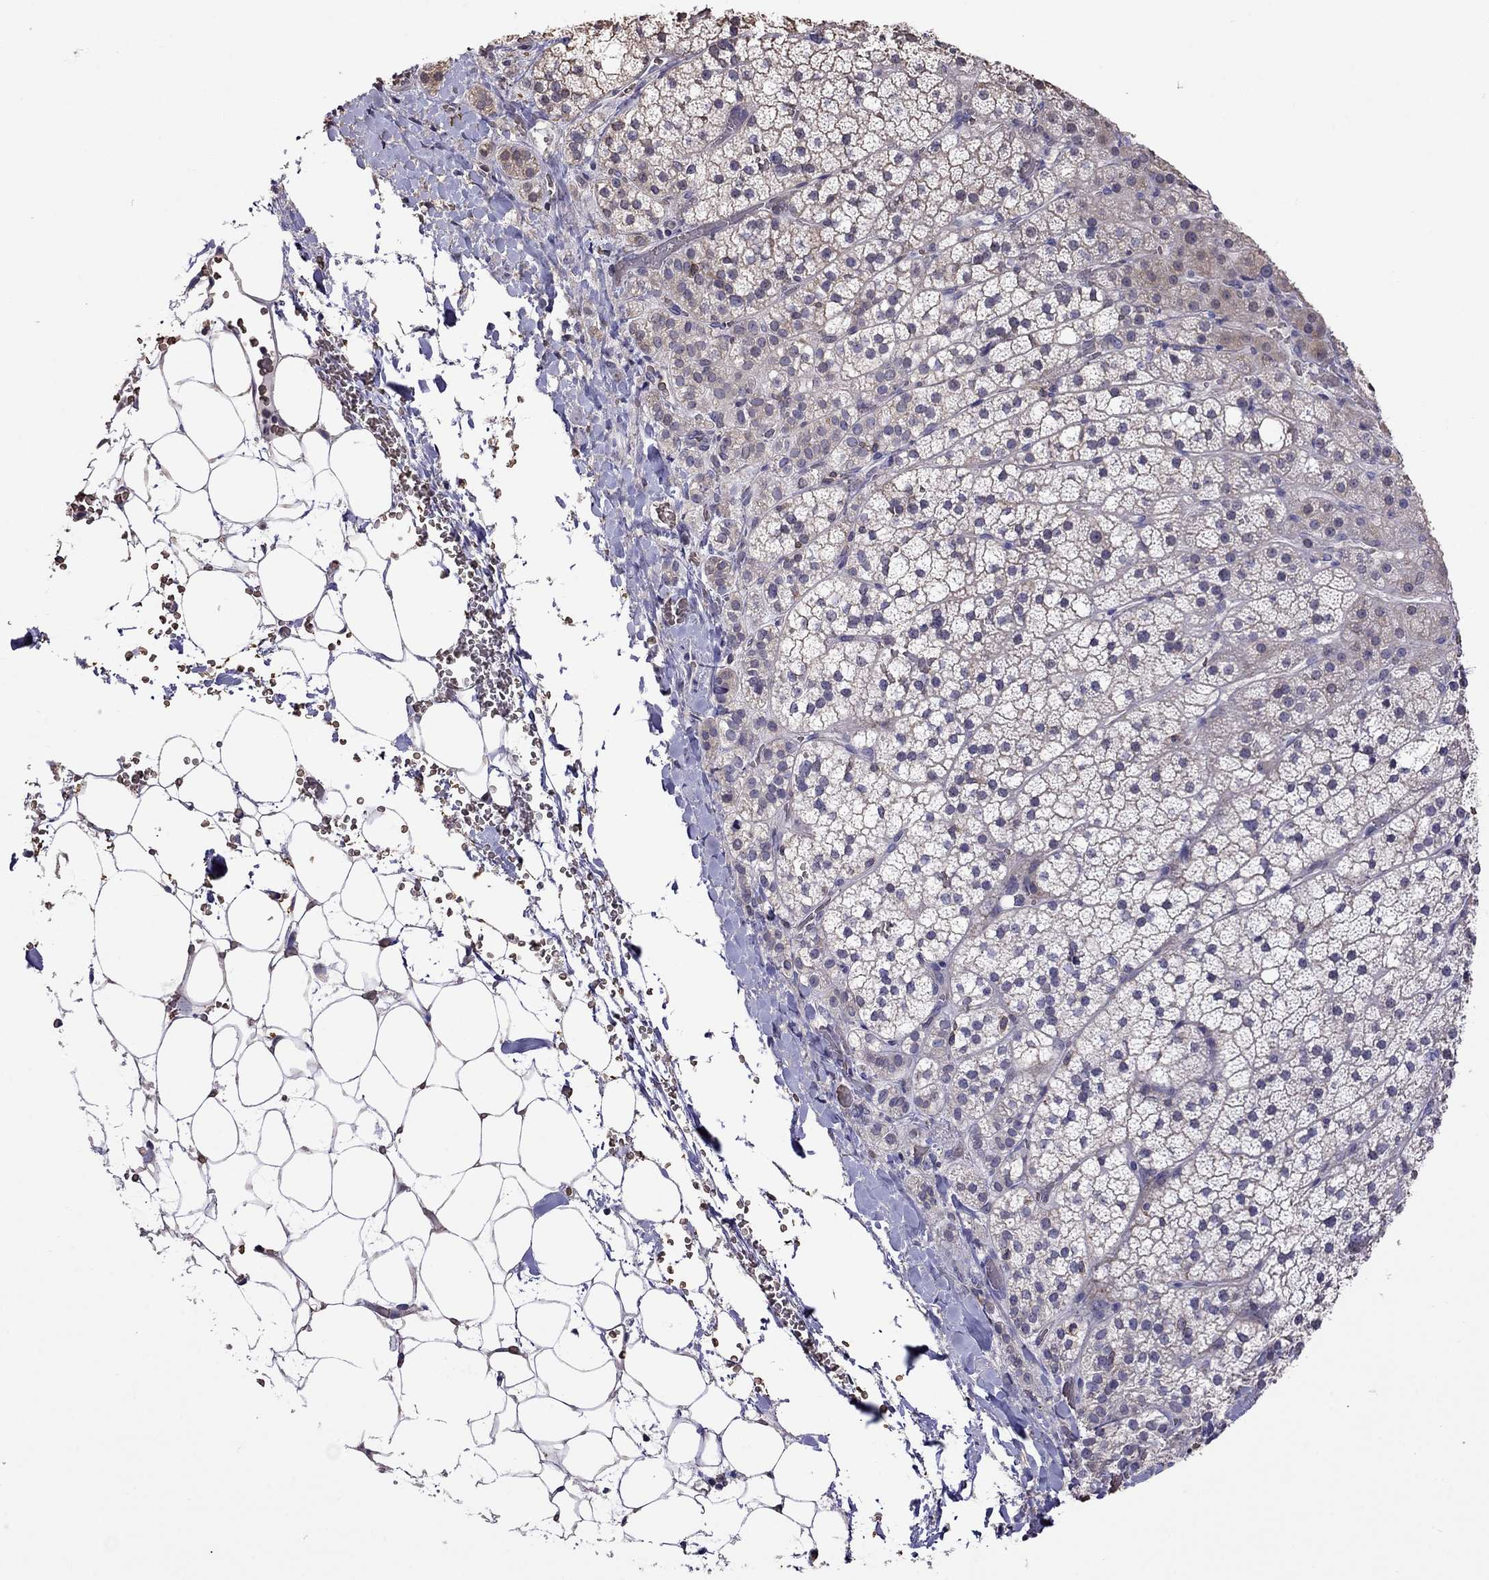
{"staining": {"intensity": "weak", "quantity": "<25%", "location": "cytoplasmic/membranous"}, "tissue": "adrenal gland", "cell_type": "Glandular cells", "image_type": "normal", "snomed": [{"axis": "morphology", "description": "Normal tissue, NOS"}, {"axis": "topography", "description": "Adrenal gland"}], "caption": "Glandular cells are negative for protein expression in benign human adrenal gland. (DAB immunohistochemistry (IHC), high magnification).", "gene": "ADAM28", "patient": {"sex": "male", "age": 53}}